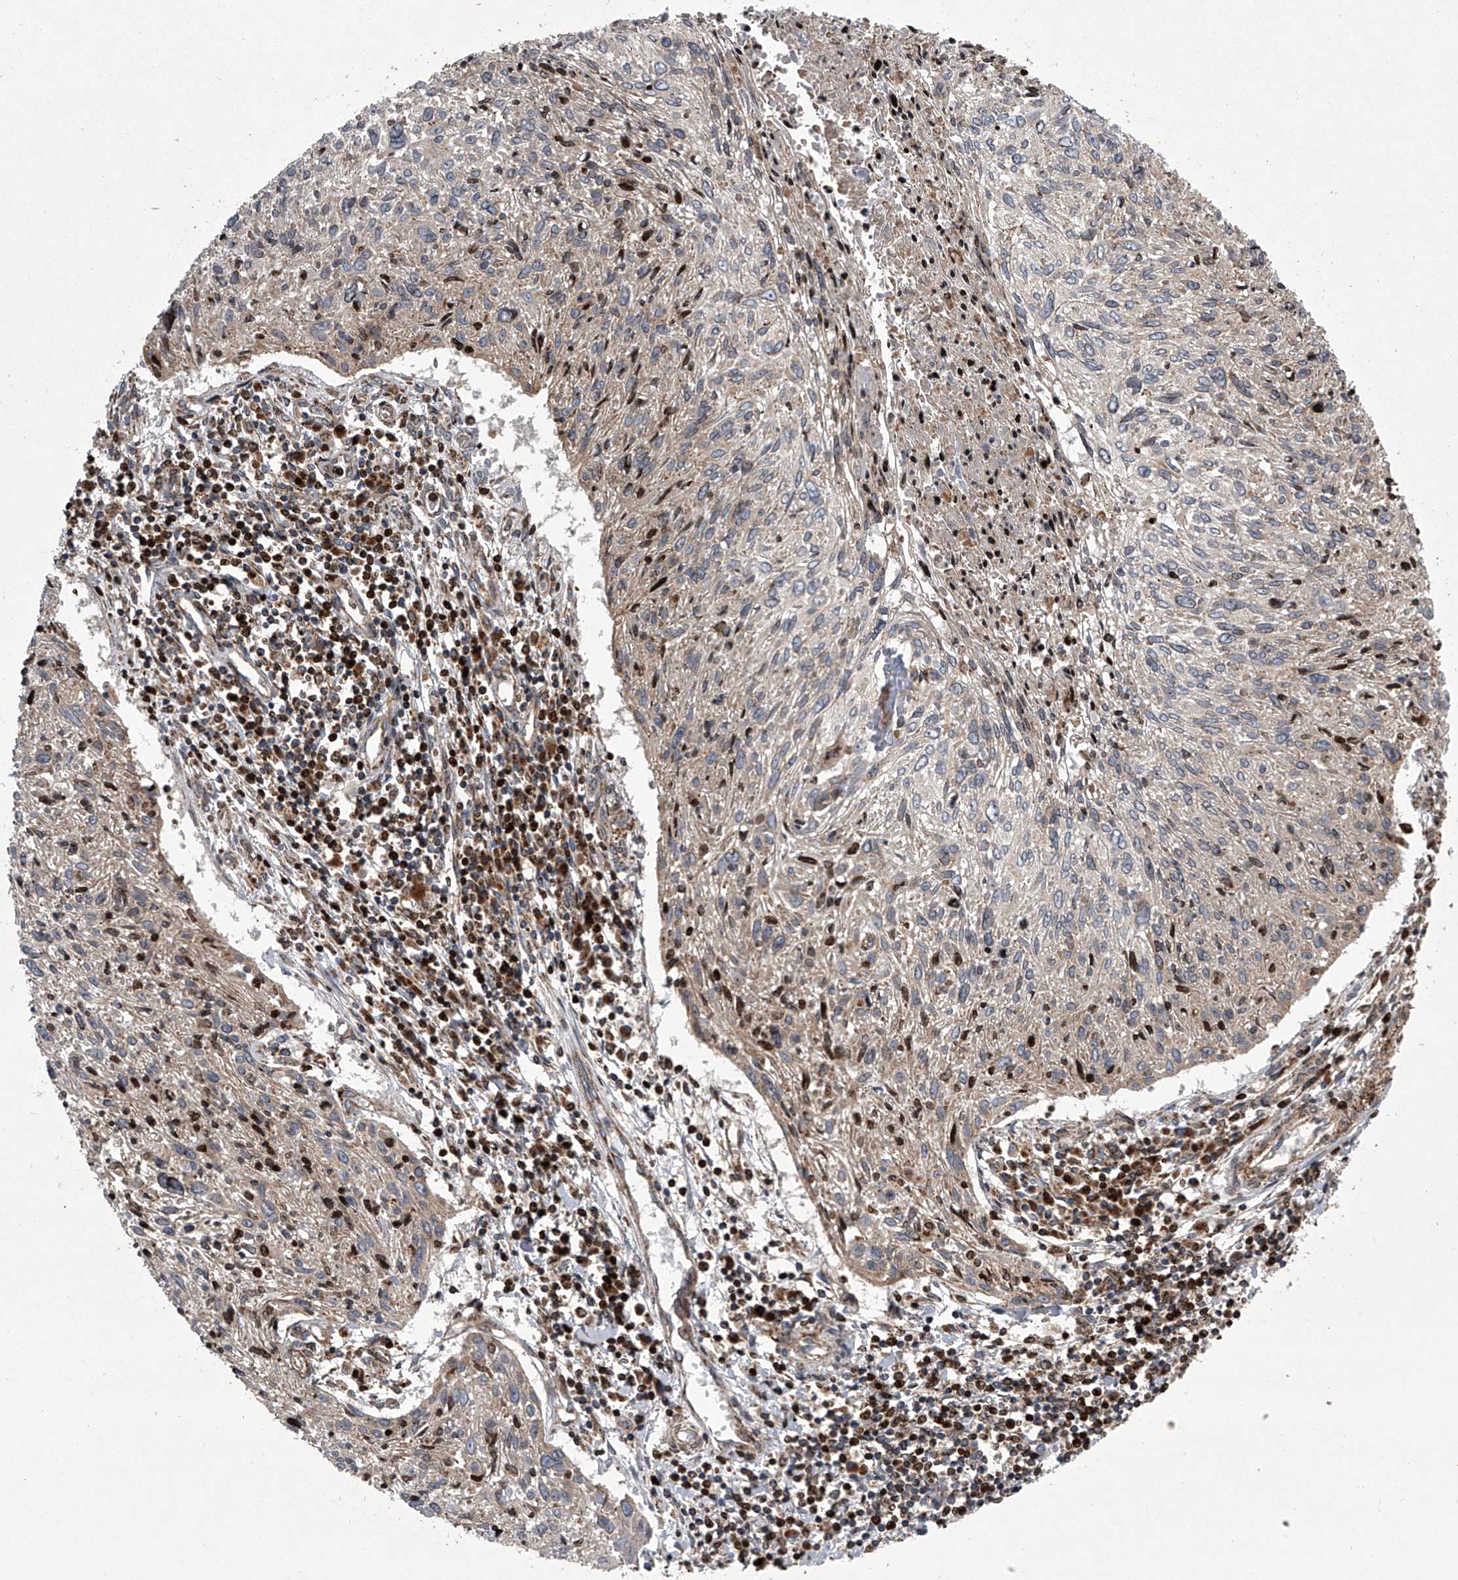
{"staining": {"intensity": "weak", "quantity": "25%-75%", "location": "cytoplasmic/membranous,nuclear"}, "tissue": "cervical cancer", "cell_type": "Tumor cells", "image_type": "cancer", "snomed": [{"axis": "morphology", "description": "Squamous cell carcinoma, NOS"}, {"axis": "topography", "description": "Cervix"}], "caption": "A low amount of weak cytoplasmic/membranous and nuclear expression is seen in approximately 25%-75% of tumor cells in squamous cell carcinoma (cervical) tissue.", "gene": "STRADA", "patient": {"sex": "female", "age": 51}}